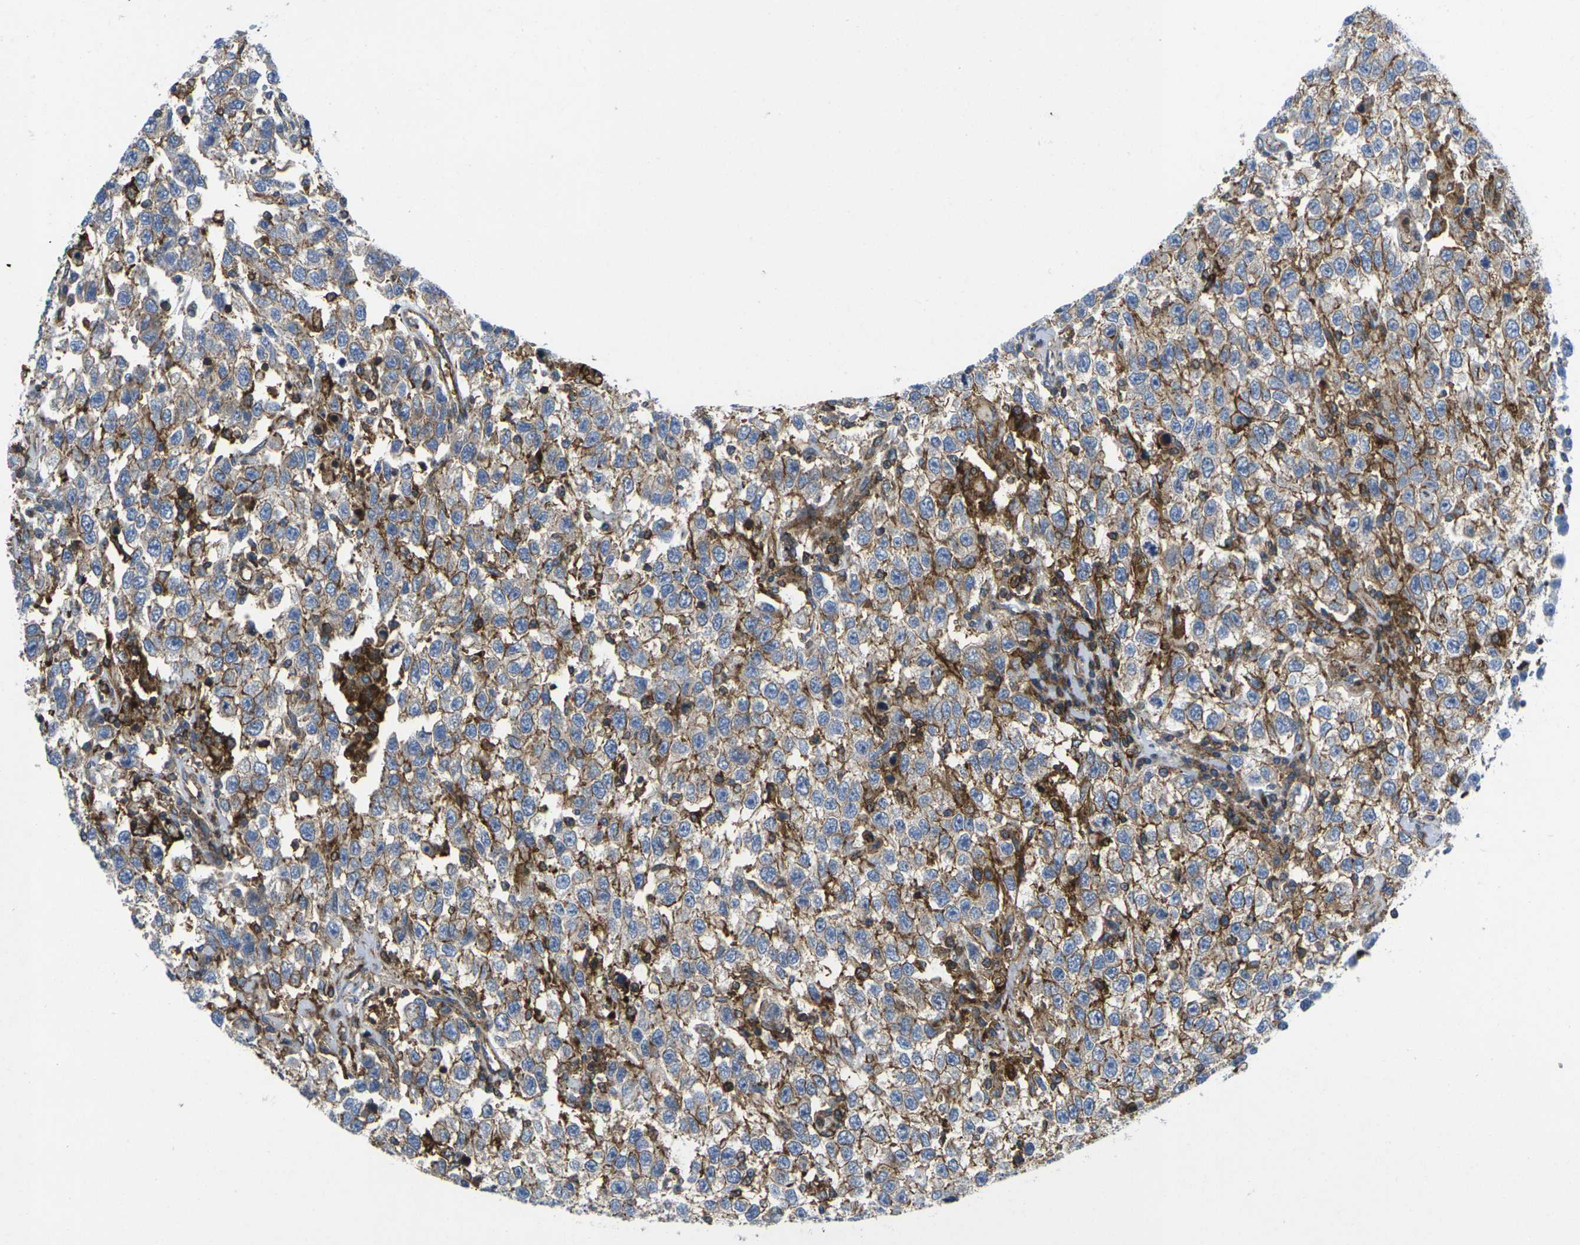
{"staining": {"intensity": "strong", "quantity": ">75%", "location": "cytoplasmic/membranous"}, "tissue": "testis cancer", "cell_type": "Tumor cells", "image_type": "cancer", "snomed": [{"axis": "morphology", "description": "Seminoma, NOS"}, {"axis": "topography", "description": "Testis"}], "caption": "A brown stain highlights strong cytoplasmic/membranous positivity of a protein in testis seminoma tumor cells. (IHC, brightfield microscopy, high magnification).", "gene": "IQGAP1", "patient": {"sex": "male", "age": 41}}